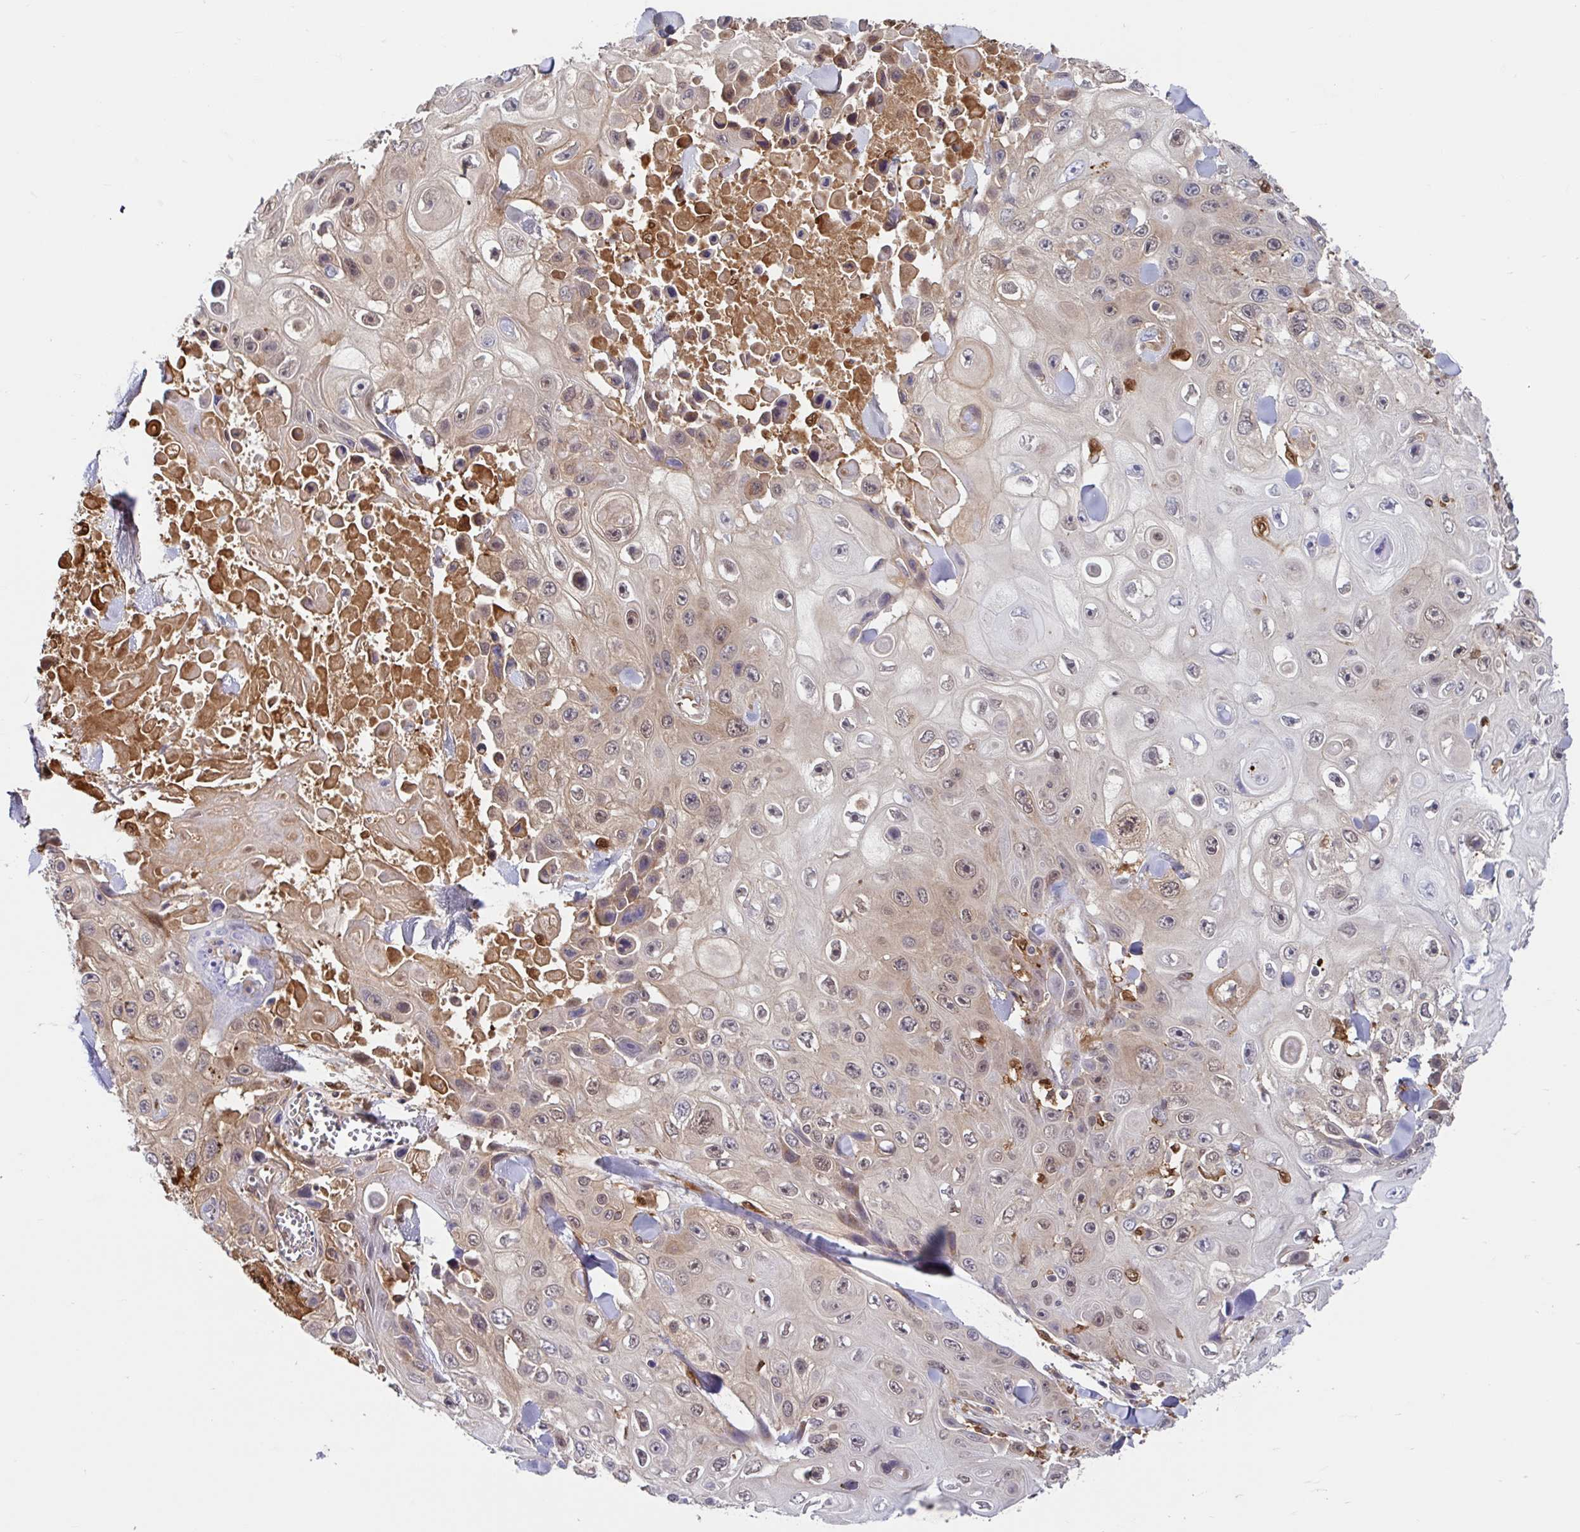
{"staining": {"intensity": "weak", "quantity": "<25%", "location": "cytoplasmic/membranous,nuclear"}, "tissue": "skin cancer", "cell_type": "Tumor cells", "image_type": "cancer", "snomed": [{"axis": "morphology", "description": "Squamous cell carcinoma, NOS"}, {"axis": "topography", "description": "Skin"}], "caption": "Squamous cell carcinoma (skin) was stained to show a protein in brown. There is no significant expression in tumor cells.", "gene": "BLVRA", "patient": {"sex": "male", "age": 82}}